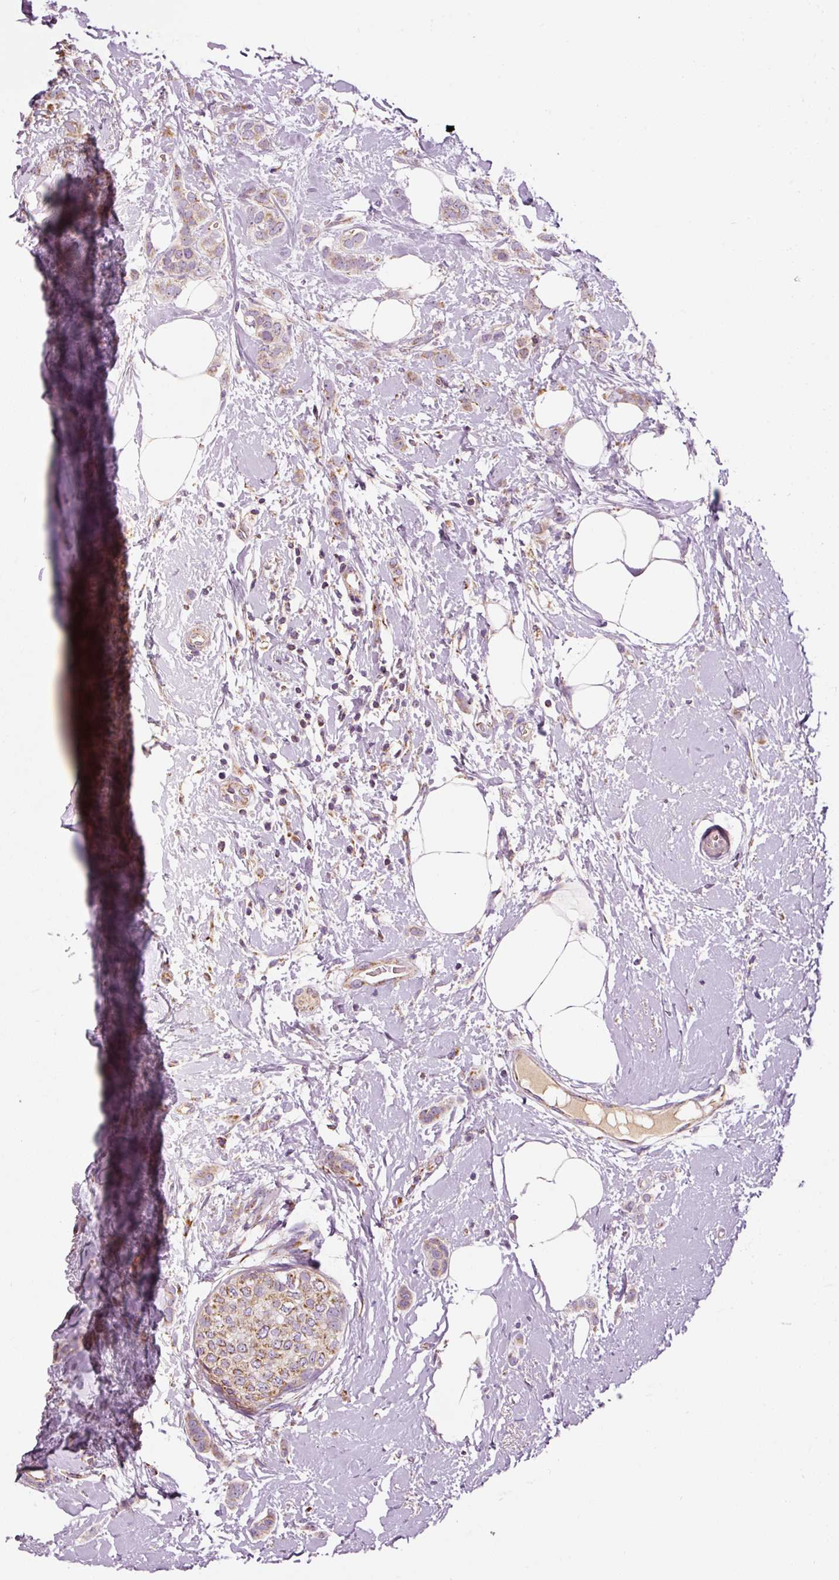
{"staining": {"intensity": "moderate", "quantity": "25%-75%", "location": "cytoplasmic/membranous"}, "tissue": "breast cancer", "cell_type": "Tumor cells", "image_type": "cancer", "snomed": [{"axis": "morphology", "description": "Duct carcinoma"}, {"axis": "topography", "description": "Breast"}], "caption": "Tumor cells display moderate cytoplasmic/membranous expression in approximately 25%-75% of cells in breast invasive ductal carcinoma.", "gene": "NDUFB4", "patient": {"sex": "female", "age": 72}}